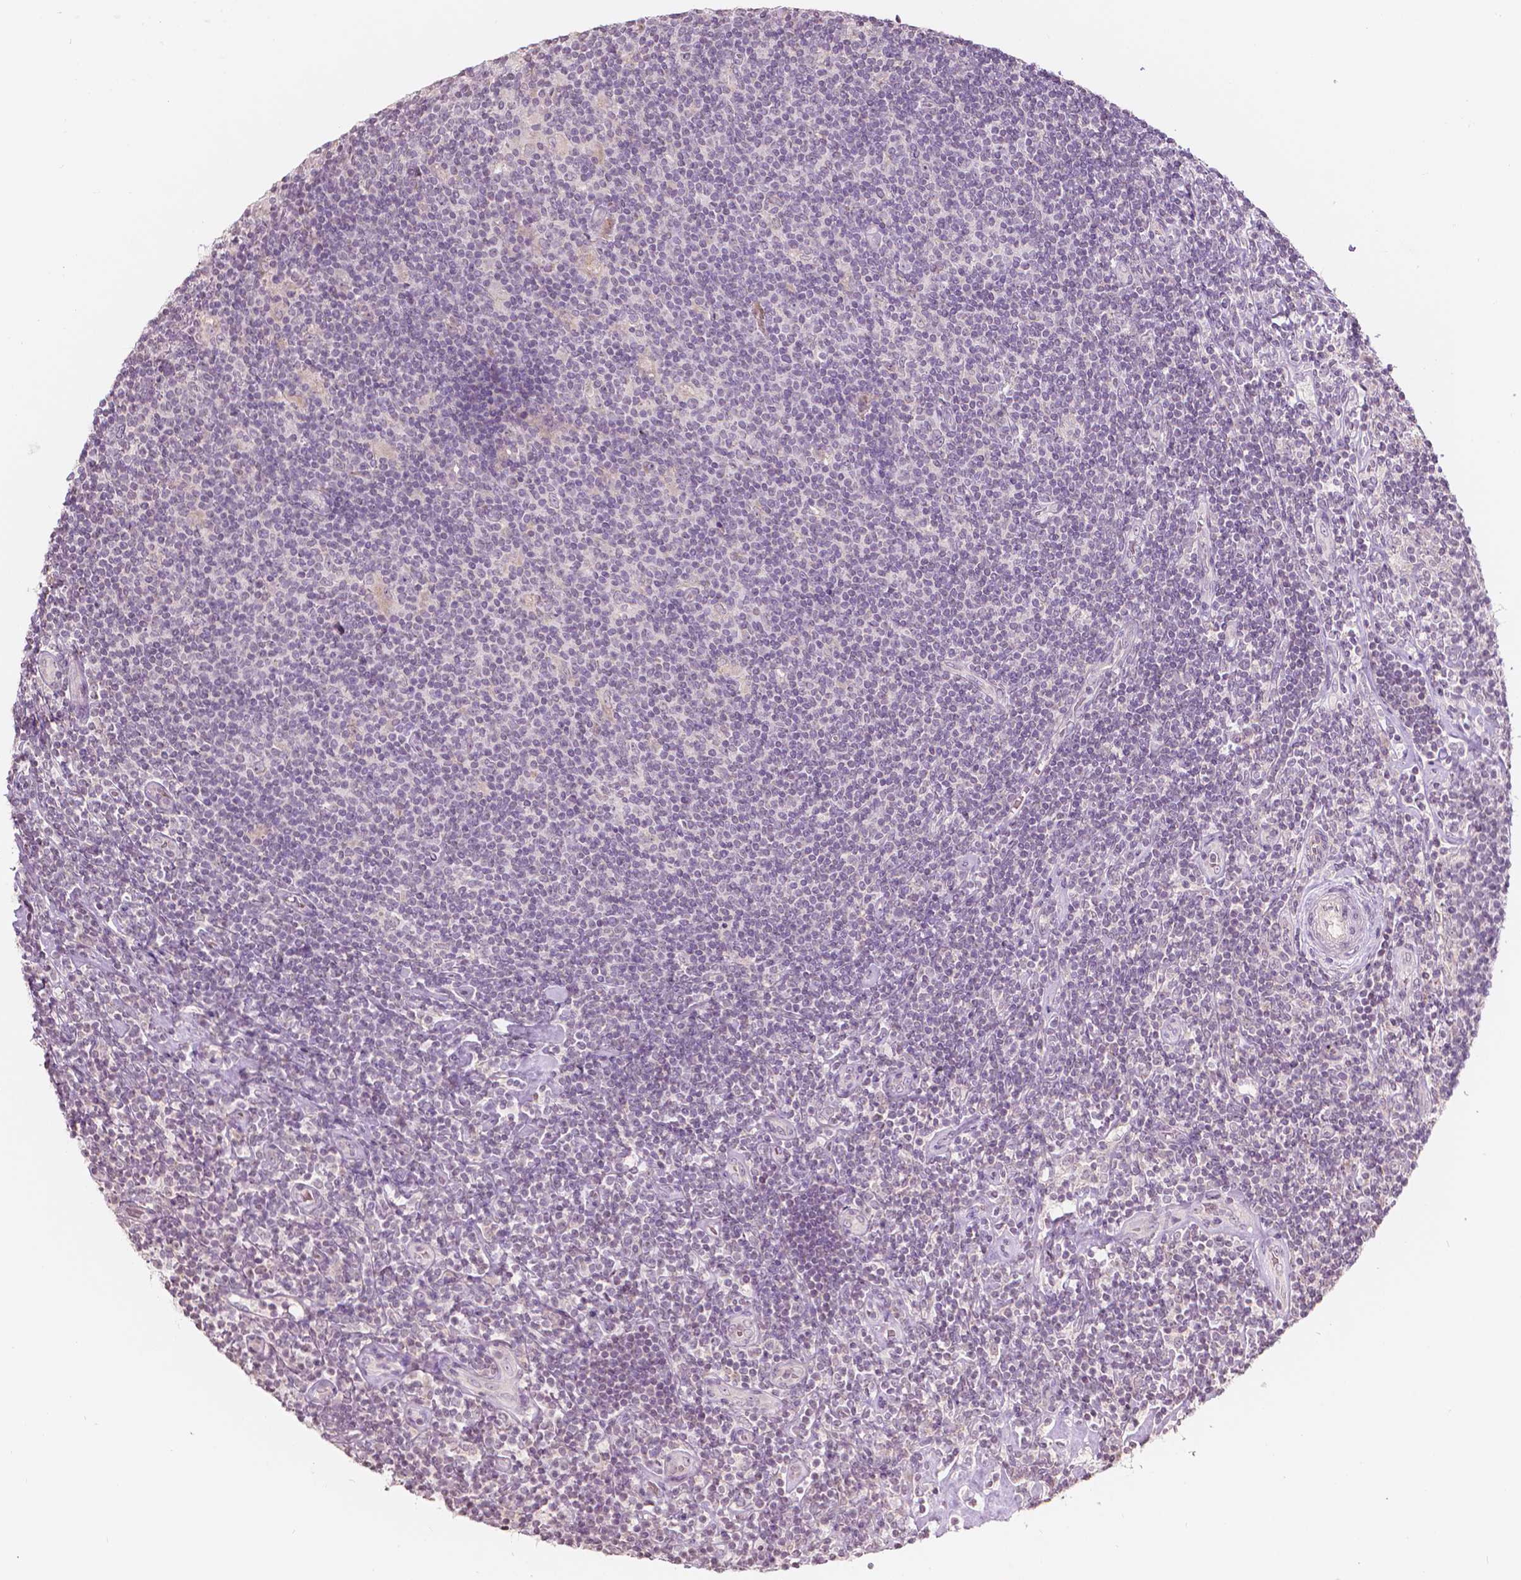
{"staining": {"intensity": "negative", "quantity": "none", "location": "none"}, "tissue": "lymphoma", "cell_type": "Tumor cells", "image_type": "cancer", "snomed": [{"axis": "morphology", "description": "Hodgkin's disease, NOS"}, {"axis": "topography", "description": "Lymph node"}], "caption": "This is an IHC micrograph of human lymphoma. There is no positivity in tumor cells.", "gene": "NOS1AP", "patient": {"sex": "male", "age": 40}}